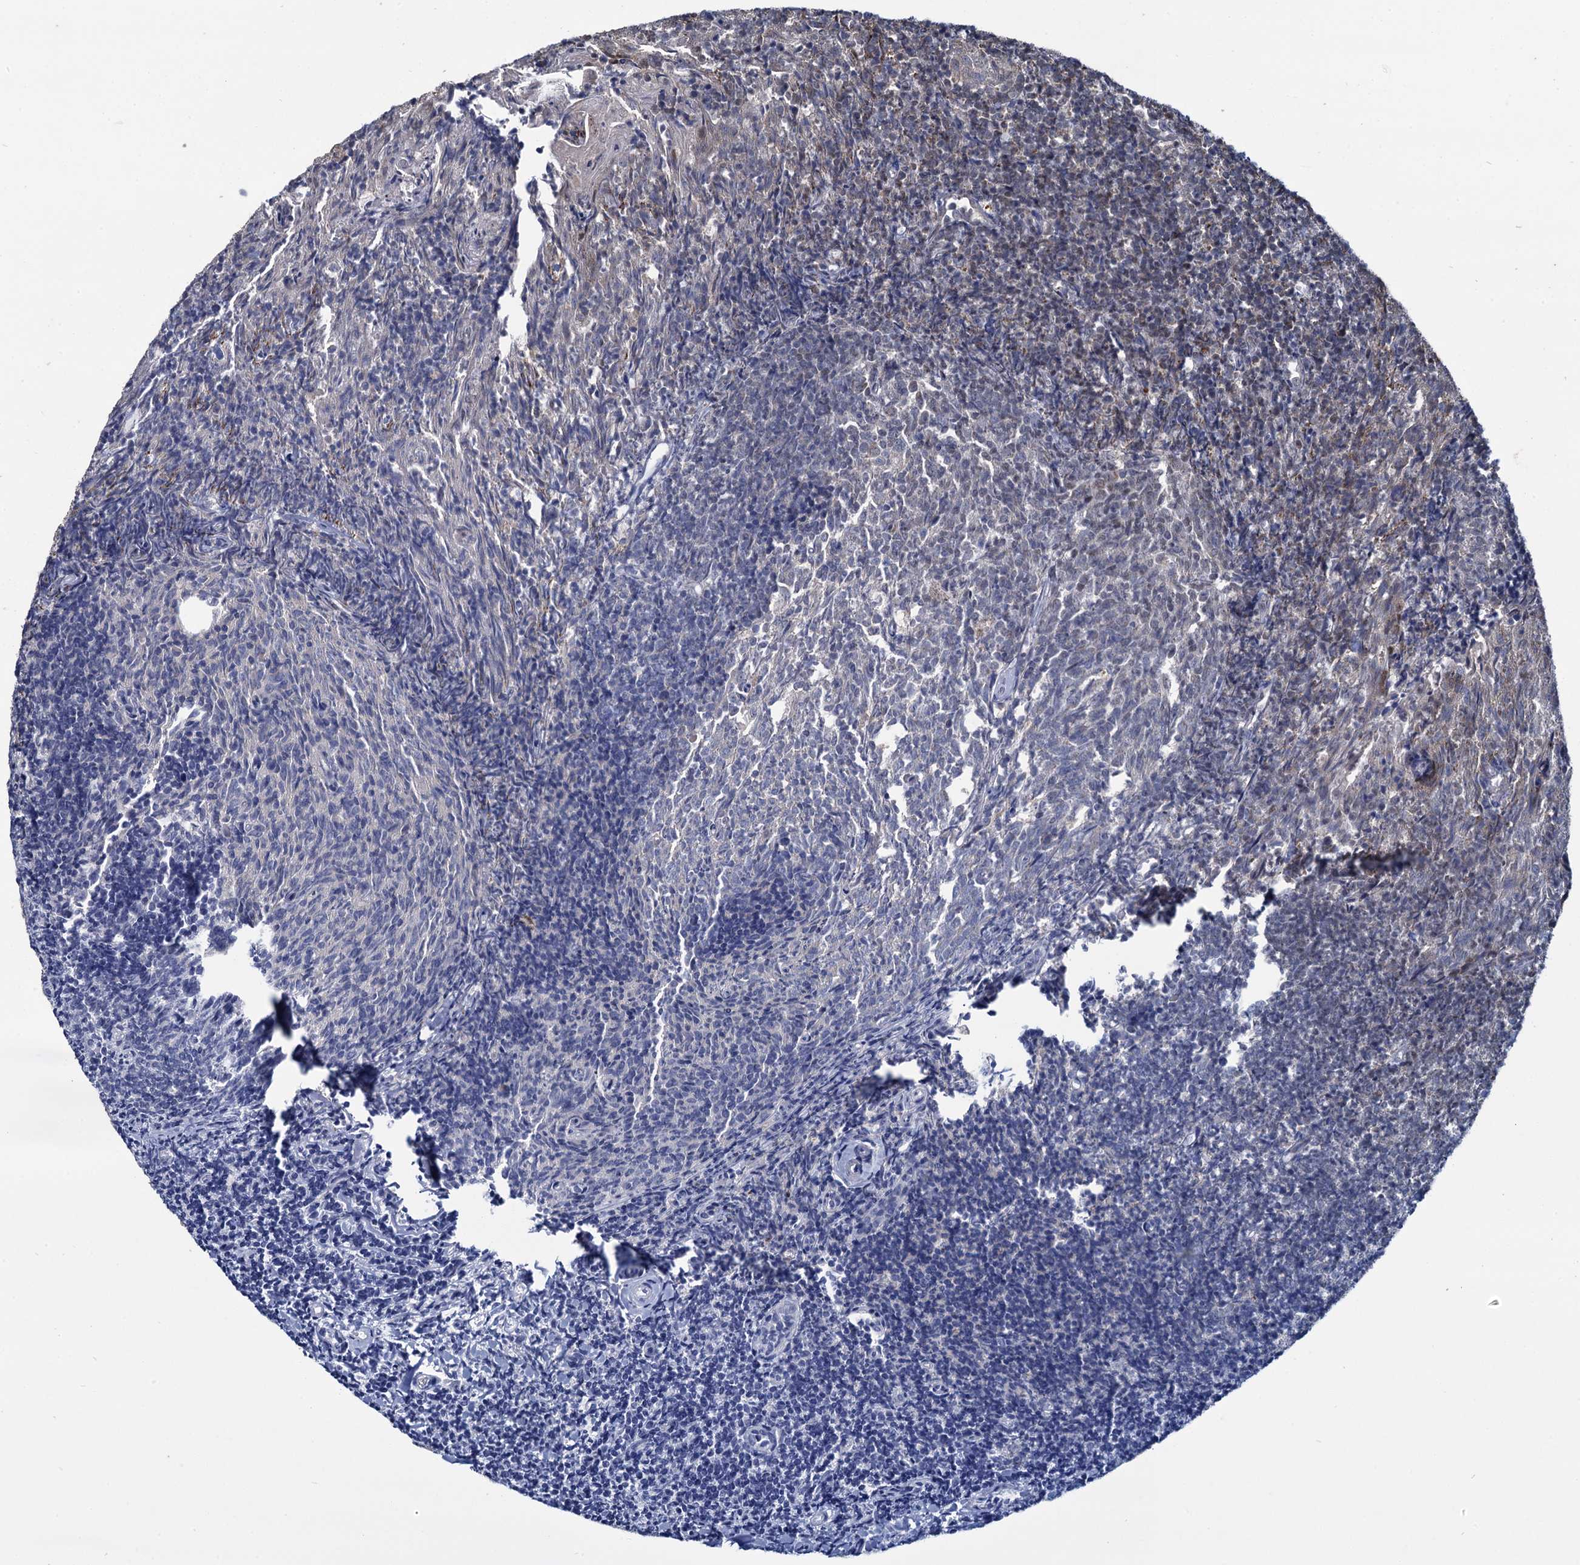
{"staining": {"intensity": "moderate", "quantity": ">75%", "location": "nuclear"}, "tissue": "tonsil", "cell_type": "Germinal center cells", "image_type": "normal", "snomed": [{"axis": "morphology", "description": "Normal tissue, NOS"}, {"axis": "topography", "description": "Tonsil"}], "caption": "A brown stain shows moderate nuclear positivity of a protein in germinal center cells of normal tonsil. Using DAB (brown) and hematoxylin (blue) stains, captured at high magnification using brightfield microscopy.", "gene": "RPUSD4", "patient": {"sex": "female", "age": 10}}